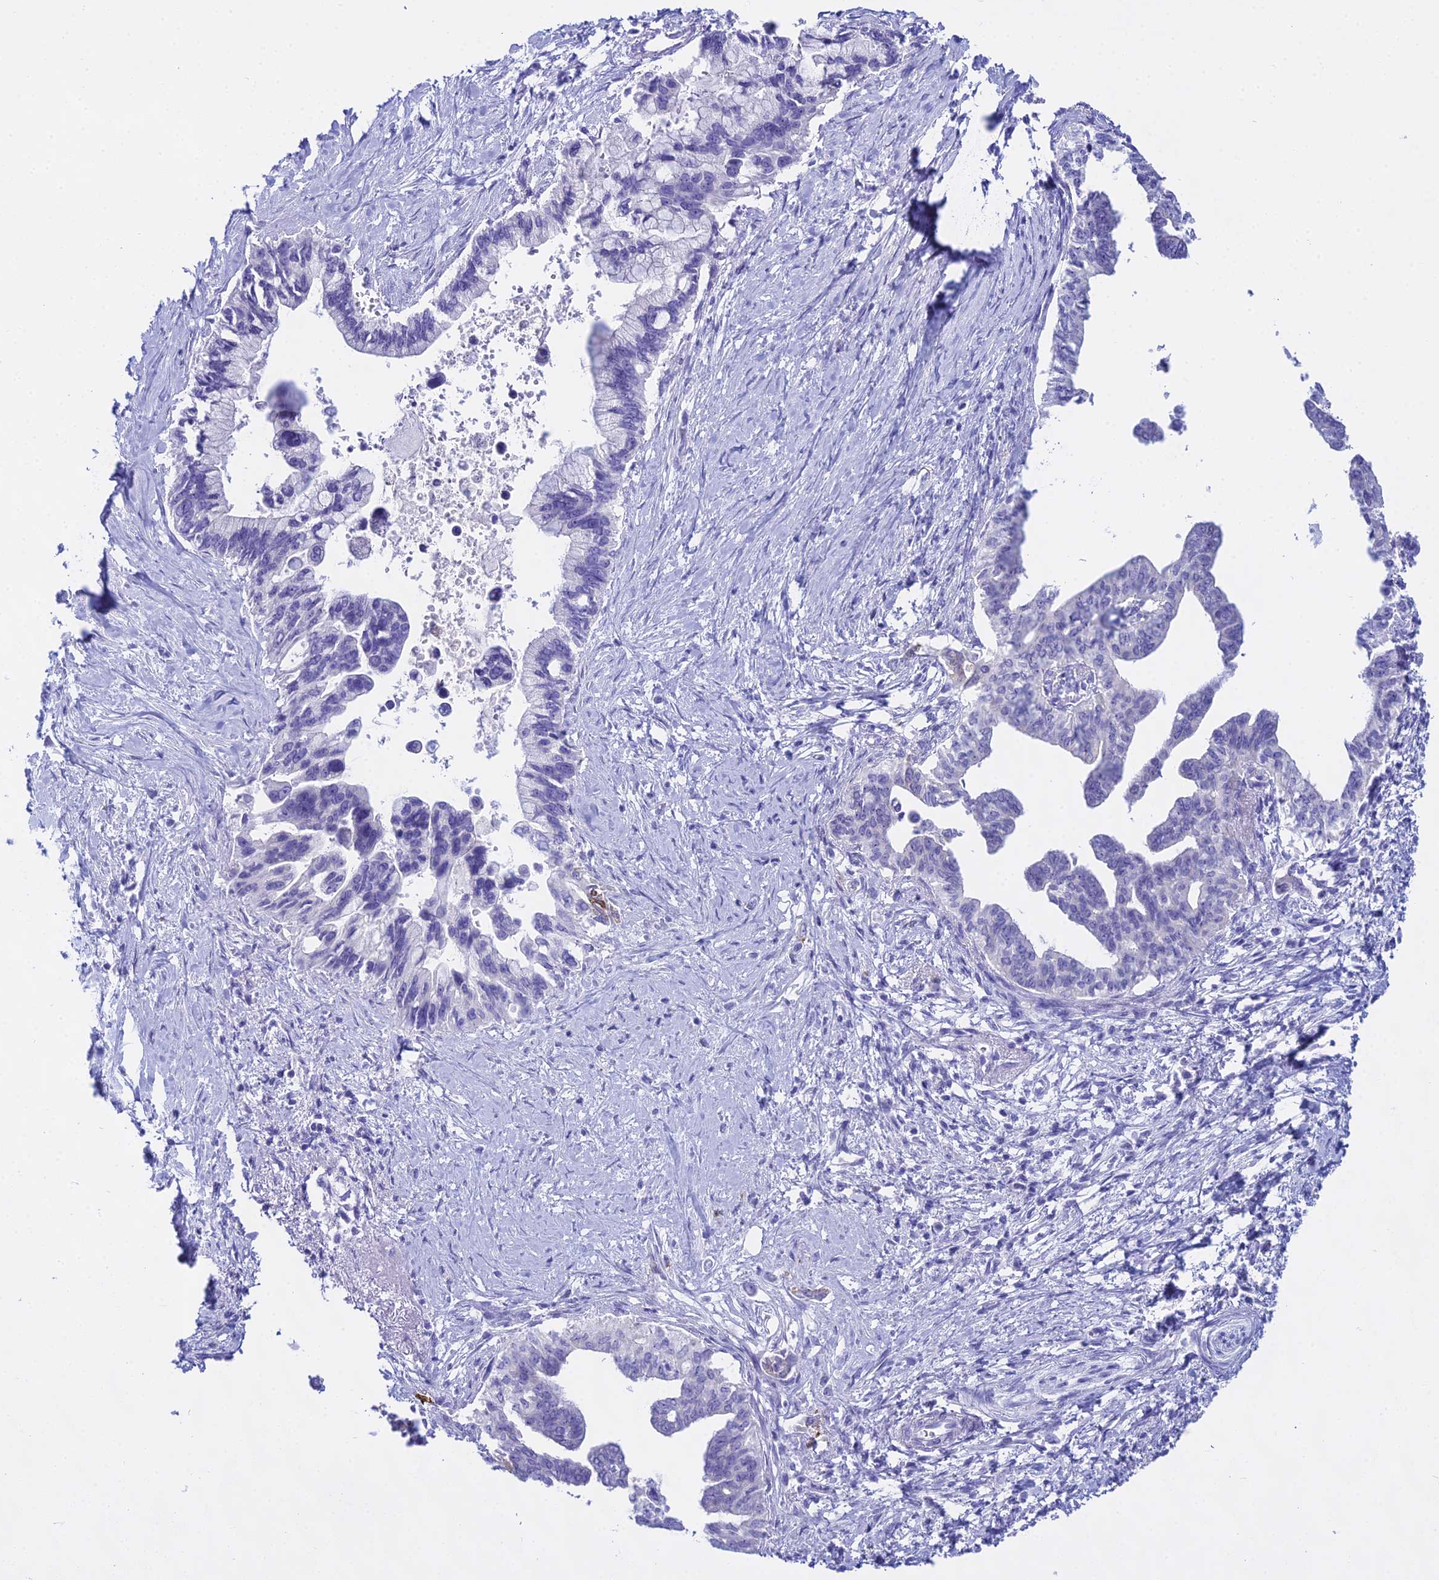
{"staining": {"intensity": "negative", "quantity": "none", "location": "none"}, "tissue": "pancreatic cancer", "cell_type": "Tumor cells", "image_type": "cancer", "snomed": [{"axis": "morphology", "description": "Adenocarcinoma, NOS"}, {"axis": "topography", "description": "Pancreas"}], "caption": "Immunohistochemistry (IHC) of pancreatic cancer shows no staining in tumor cells.", "gene": "CGB2", "patient": {"sex": "female", "age": 83}}